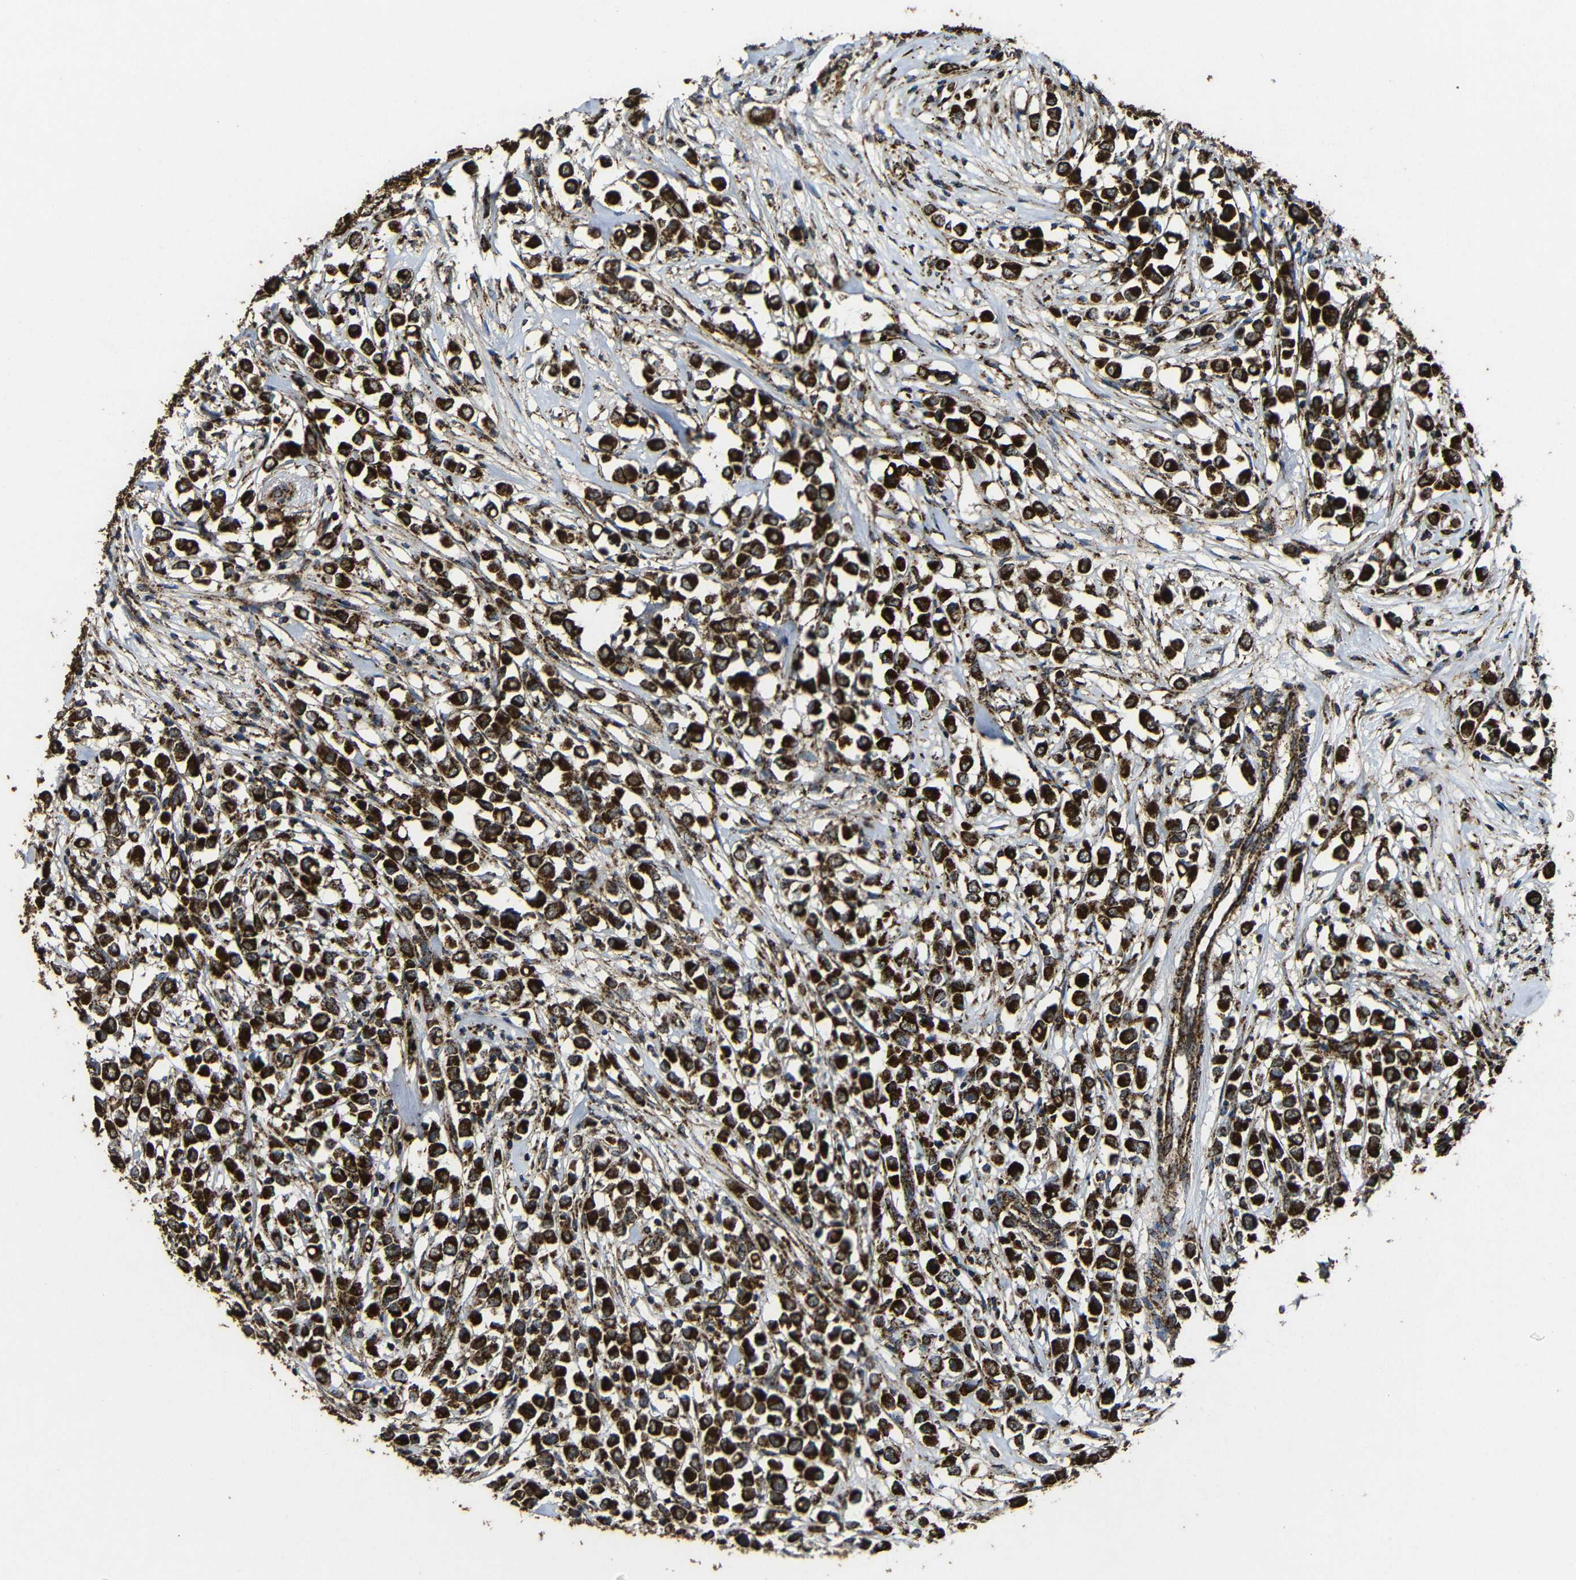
{"staining": {"intensity": "strong", "quantity": ">75%", "location": "cytoplasmic/membranous"}, "tissue": "breast cancer", "cell_type": "Tumor cells", "image_type": "cancer", "snomed": [{"axis": "morphology", "description": "Duct carcinoma"}, {"axis": "topography", "description": "Breast"}], "caption": "IHC photomicrograph of breast invasive ductal carcinoma stained for a protein (brown), which demonstrates high levels of strong cytoplasmic/membranous staining in approximately >75% of tumor cells.", "gene": "ATP5F1A", "patient": {"sex": "female", "age": 61}}